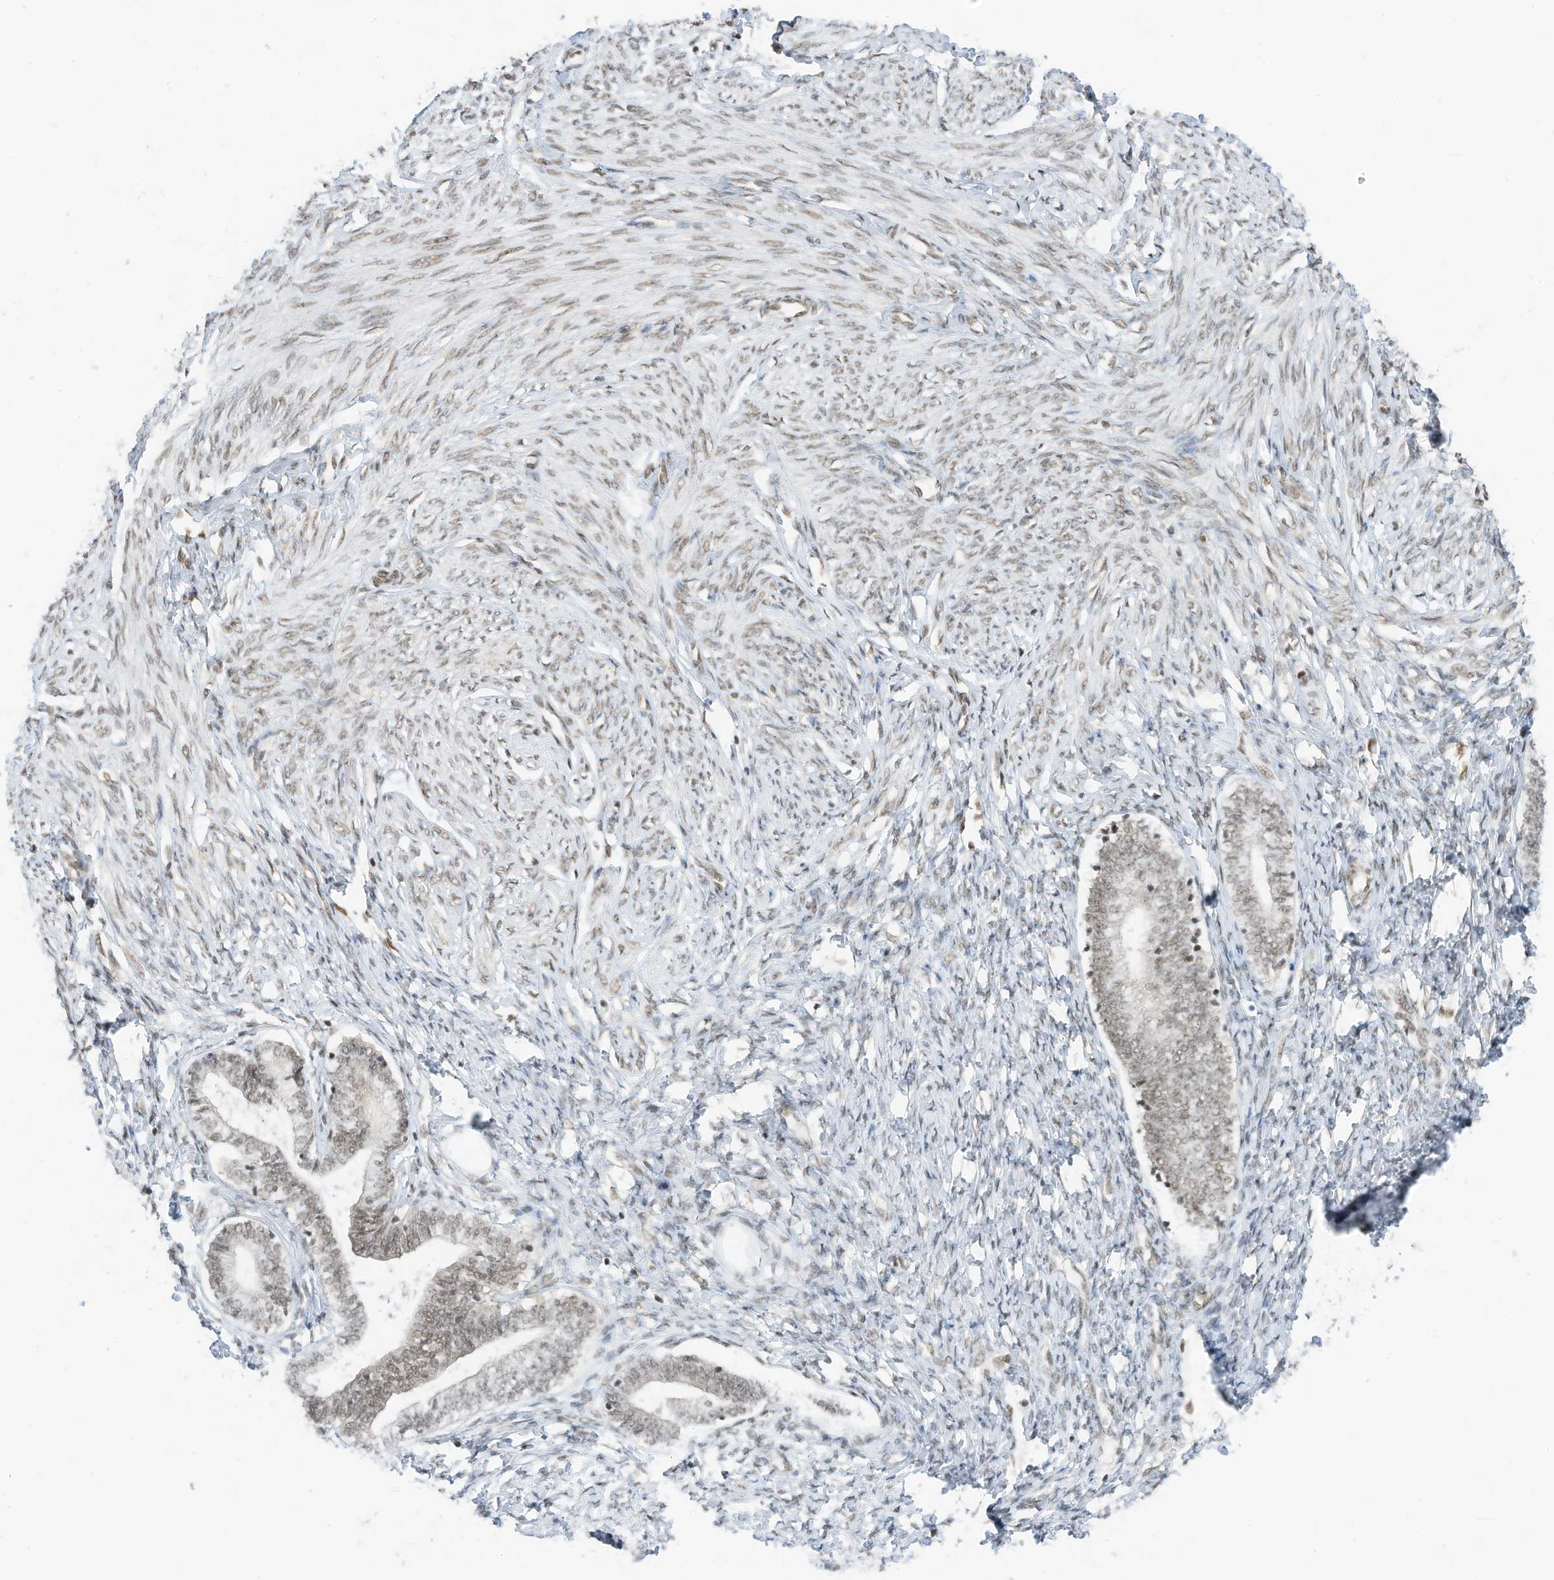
{"staining": {"intensity": "weak", "quantity": "<25%", "location": "nuclear"}, "tissue": "endometrium", "cell_type": "Cells in endometrial stroma", "image_type": "normal", "snomed": [{"axis": "morphology", "description": "Normal tissue, NOS"}, {"axis": "topography", "description": "Endometrium"}], "caption": "Histopathology image shows no significant protein positivity in cells in endometrial stroma of unremarkable endometrium. (DAB (3,3'-diaminobenzidine) IHC, high magnification).", "gene": "AURKAIP1", "patient": {"sex": "female", "age": 72}}